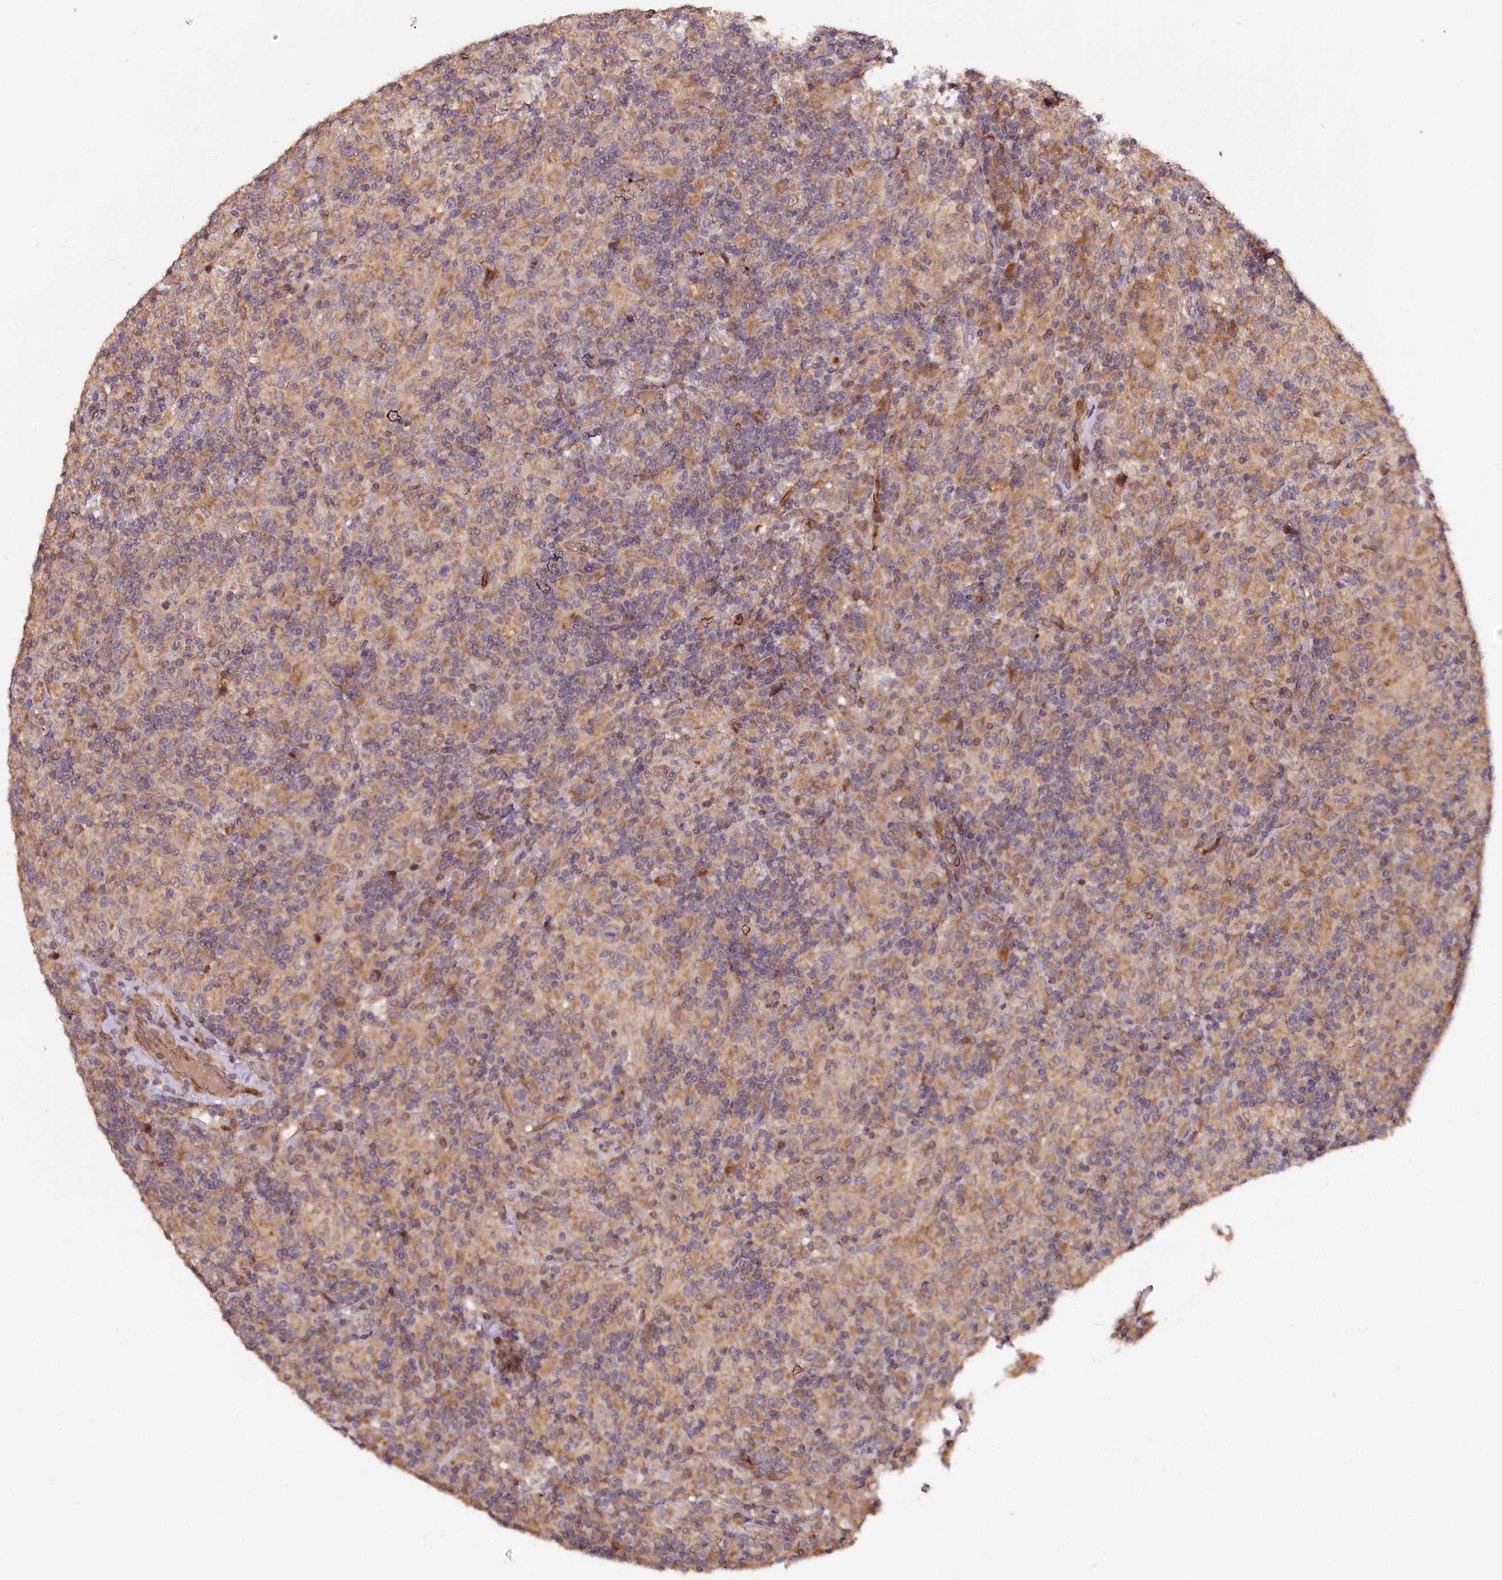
{"staining": {"intensity": "moderate", "quantity": ">75%", "location": "cytoplasmic/membranous"}, "tissue": "lymphoma", "cell_type": "Tumor cells", "image_type": "cancer", "snomed": [{"axis": "morphology", "description": "Hodgkin's disease, NOS"}, {"axis": "topography", "description": "Lymph node"}], "caption": "This is an image of IHC staining of lymphoma, which shows moderate expression in the cytoplasmic/membranous of tumor cells.", "gene": "RASSF1", "patient": {"sex": "male", "age": 70}}